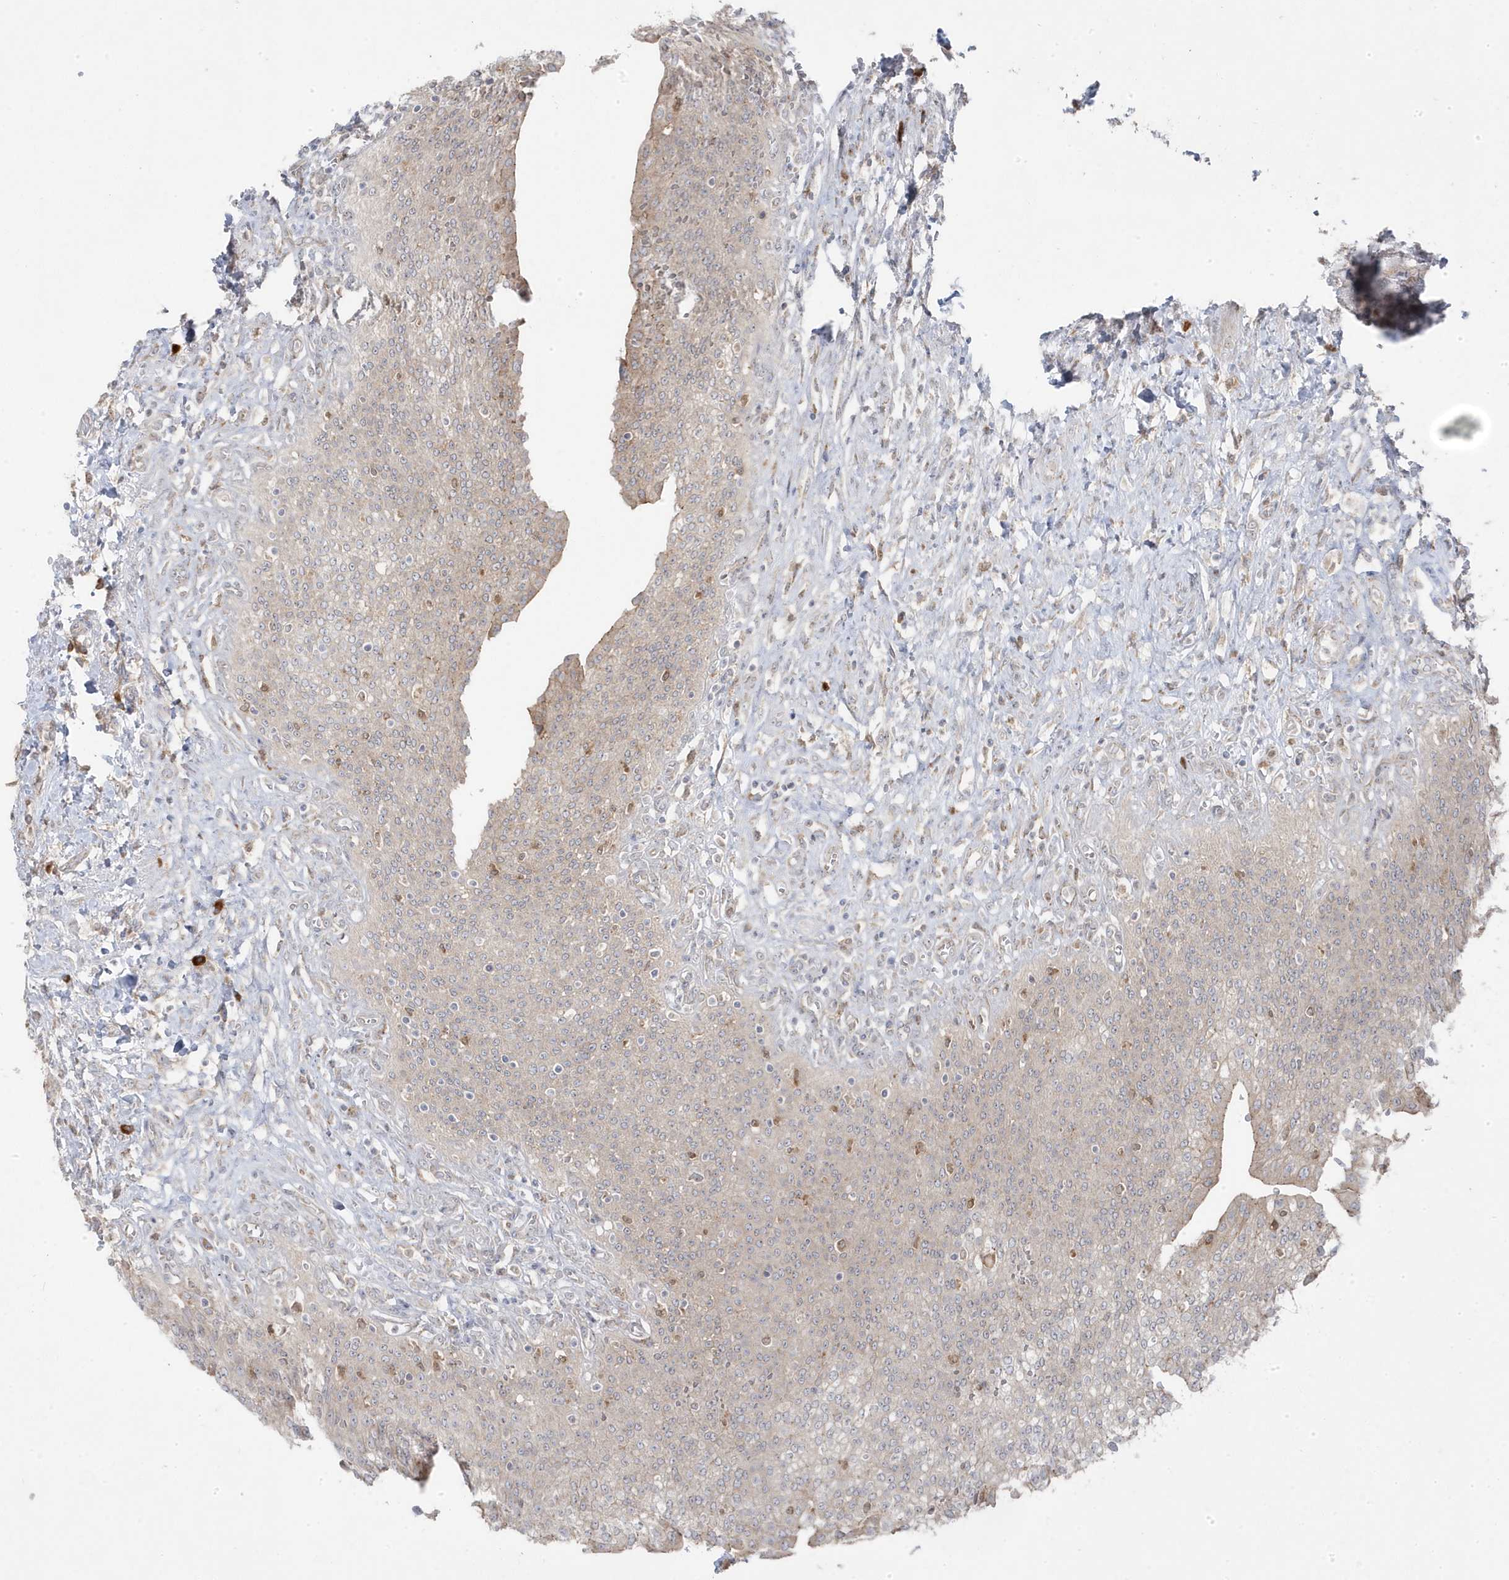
{"staining": {"intensity": "moderate", "quantity": "<25%", "location": "cytoplasmic/membranous"}, "tissue": "urothelial cancer", "cell_type": "Tumor cells", "image_type": "cancer", "snomed": [{"axis": "morphology", "description": "Urothelial carcinoma, High grade"}, {"axis": "topography", "description": "Urinary bladder"}], "caption": "A micrograph of human urothelial cancer stained for a protein reveals moderate cytoplasmic/membranous brown staining in tumor cells.", "gene": "ZNF654", "patient": {"sex": "female", "age": 79}}